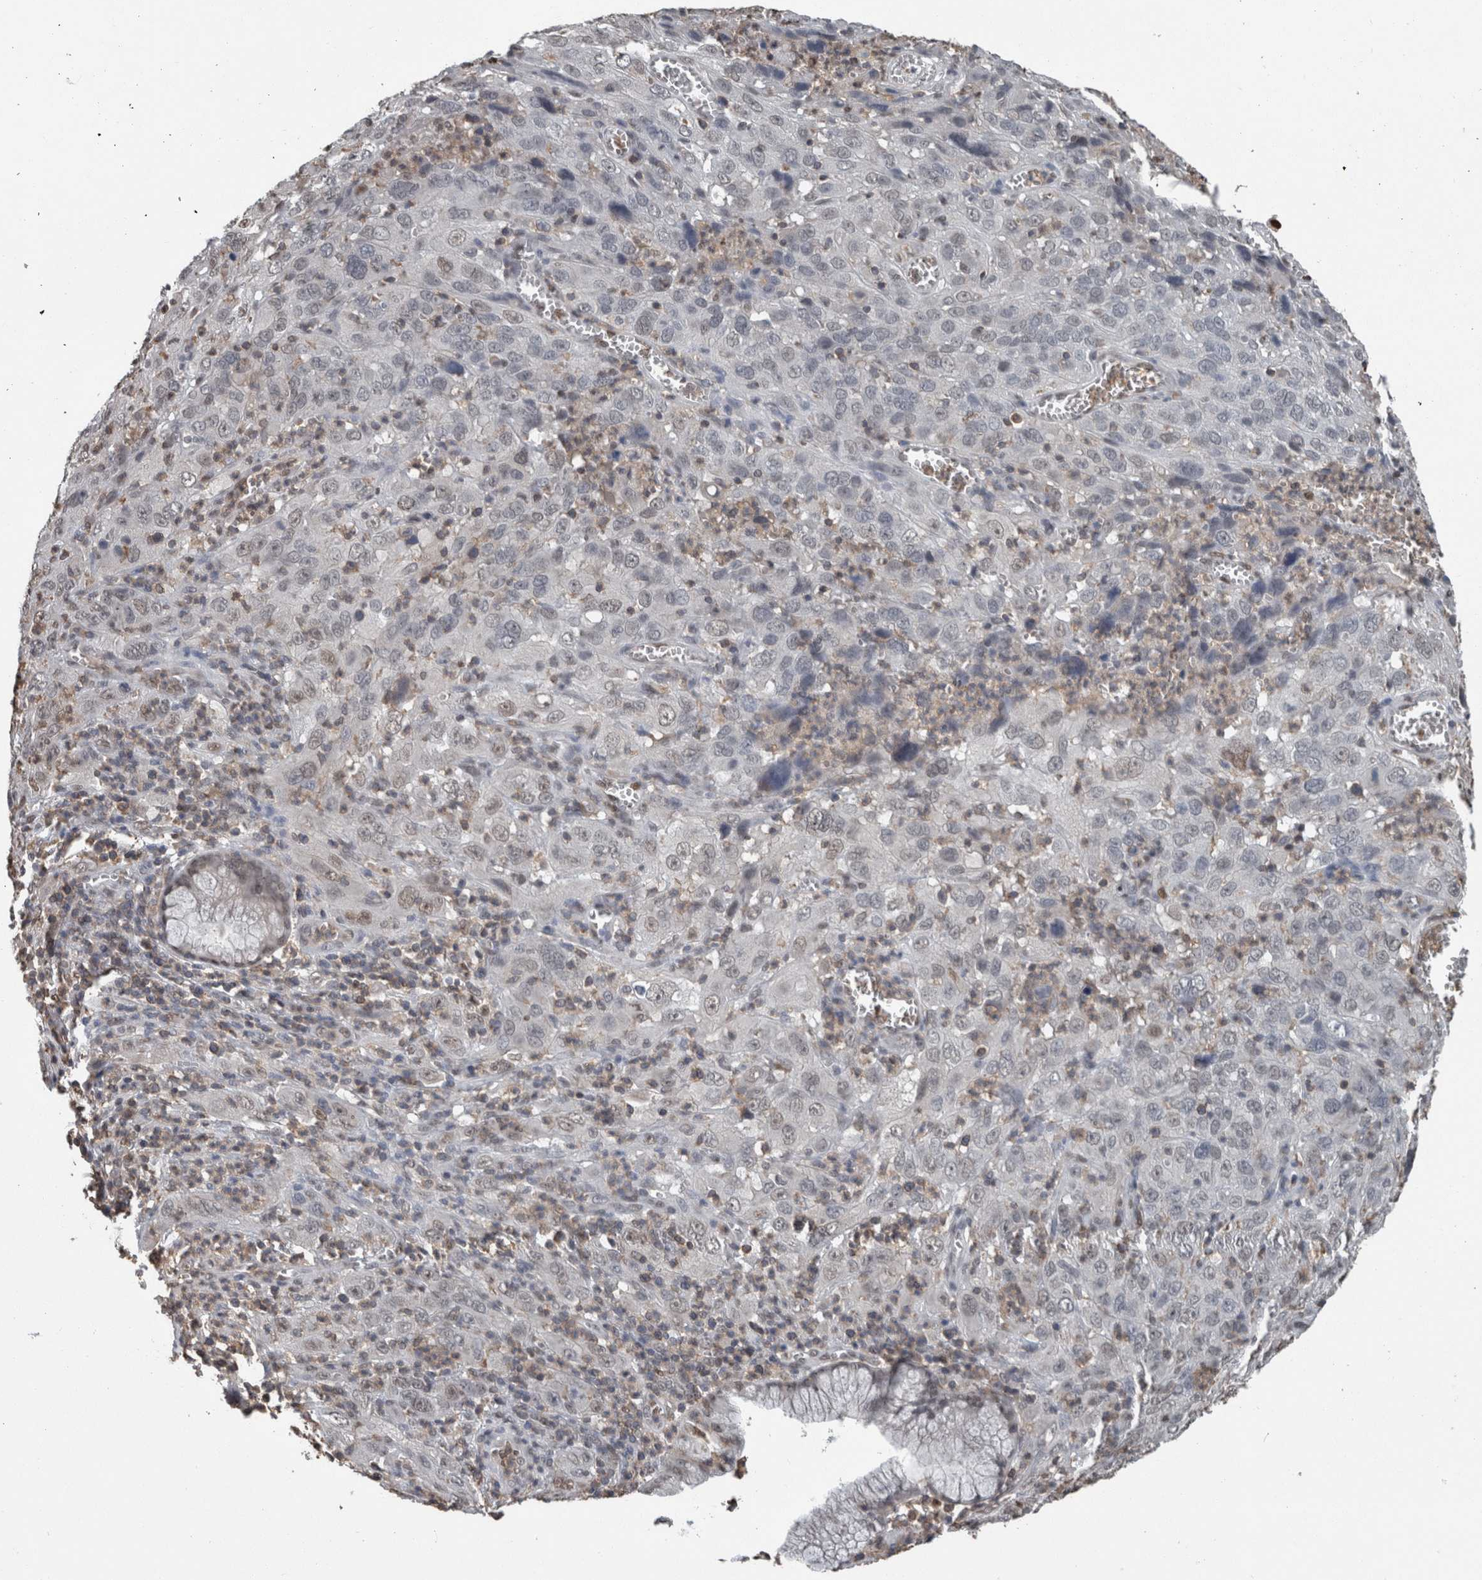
{"staining": {"intensity": "negative", "quantity": "none", "location": "none"}, "tissue": "cervical cancer", "cell_type": "Tumor cells", "image_type": "cancer", "snomed": [{"axis": "morphology", "description": "Squamous cell carcinoma, NOS"}, {"axis": "topography", "description": "Cervix"}], "caption": "Protein analysis of cervical cancer (squamous cell carcinoma) exhibits no significant staining in tumor cells.", "gene": "MAFF", "patient": {"sex": "female", "age": 32}}